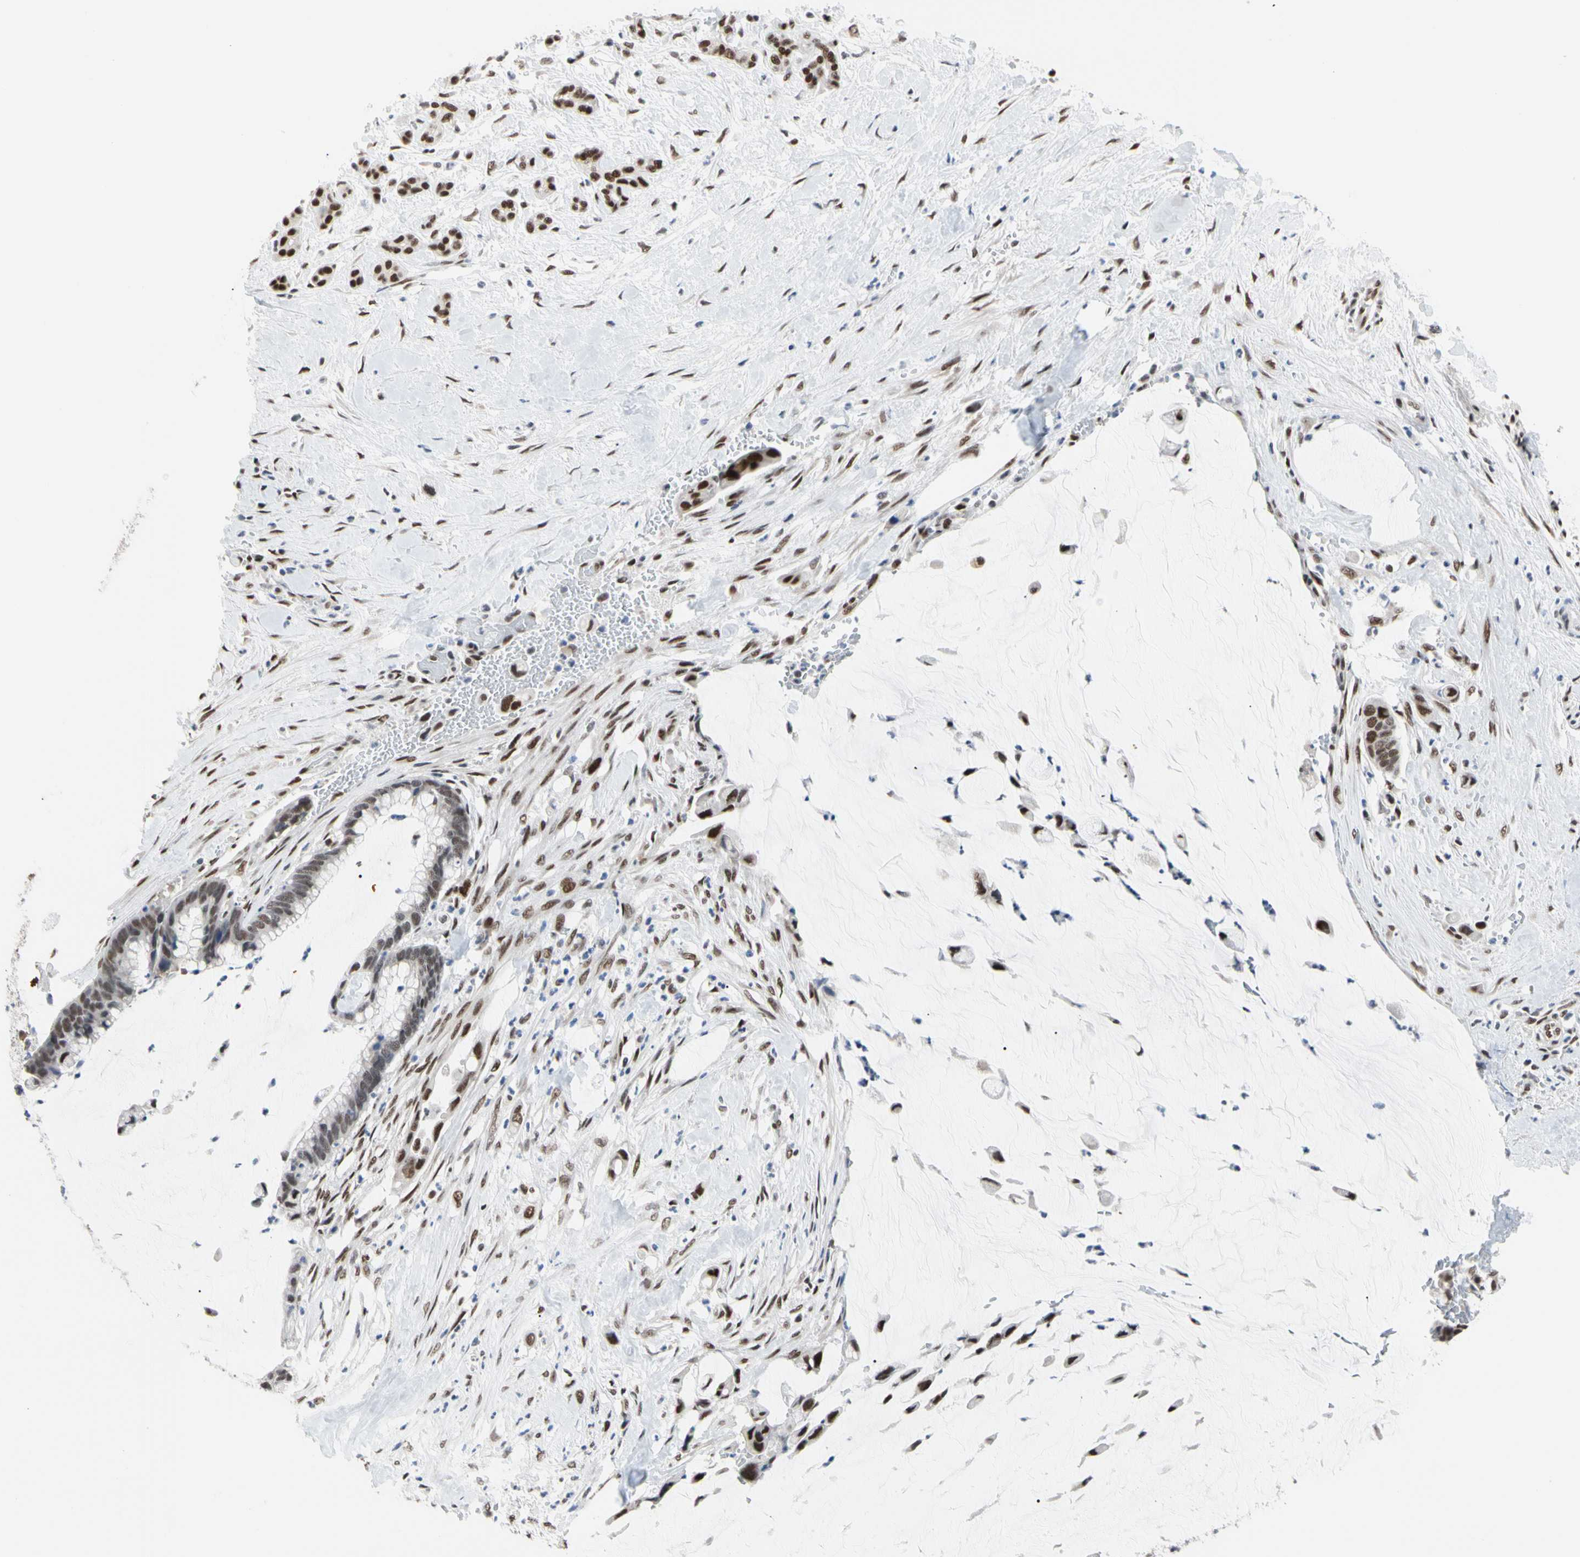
{"staining": {"intensity": "moderate", "quantity": ">75%", "location": "nuclear"}, "tissue": "pancreatic cancer", "cell_type": "Tumor cells", "image_type": "cancer", "snomed": [{"axis": "morphology", "description": "Adenocarcinoma, NOS"}, {"axis": "topography", "description": "Pancreas"}], "caption": "Immunohistochemistry (IHC) (DAB) staining of human pancreatic adenocarcinoma demonstrates moderate nuclear protein staining in about >75% of tumor cells.", "gene": "FAM98B", "patient": {"sex": "male", "age": 41}}